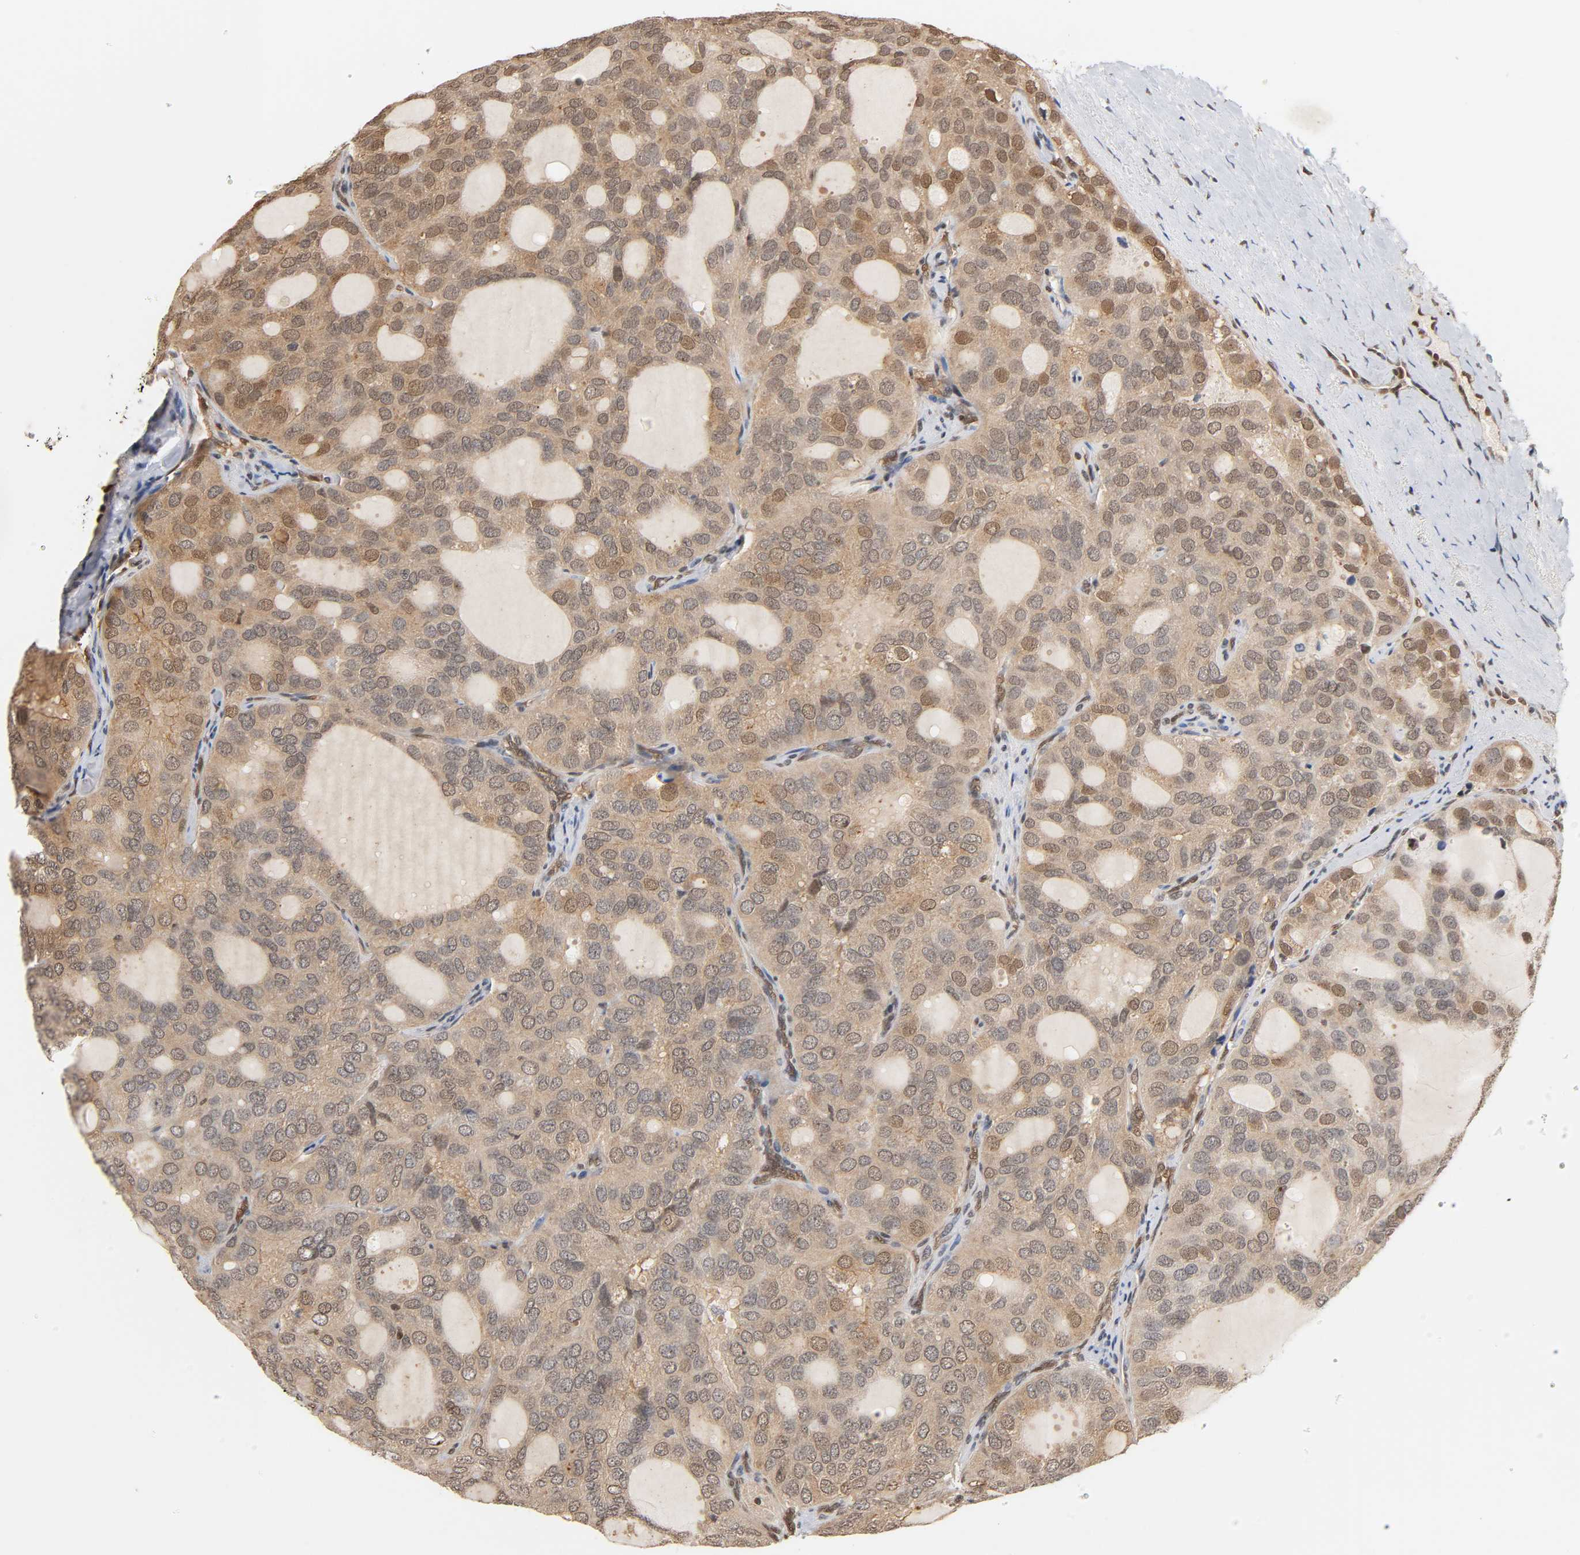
{"staining": {"intensity": "moderate", "quantity": "25%-75%", "location": "cytoplasmic/membranous,nuclear"}, "tissue": "thyroid cancer", "cell_type": "Tumor cells", "image_type": "cancer", "snomed": [{"axis": "morphology", "description": "Follicular adenoma carcinoma, NOS"}, {"axis": "topography", "description": "Thyroid gland"}], "caption": "This micrograph displays follicular adenoma carcinoma (thyroid) stained with immunohistochemistry to label a protein in brown. The cytoplasmic/membranous and nuclear of tumor cells show moderate positivity for the protein. Nuclei are counter-stained blue.", "gene": "UBC", "patient": {"sex": "male", "age": 75}}